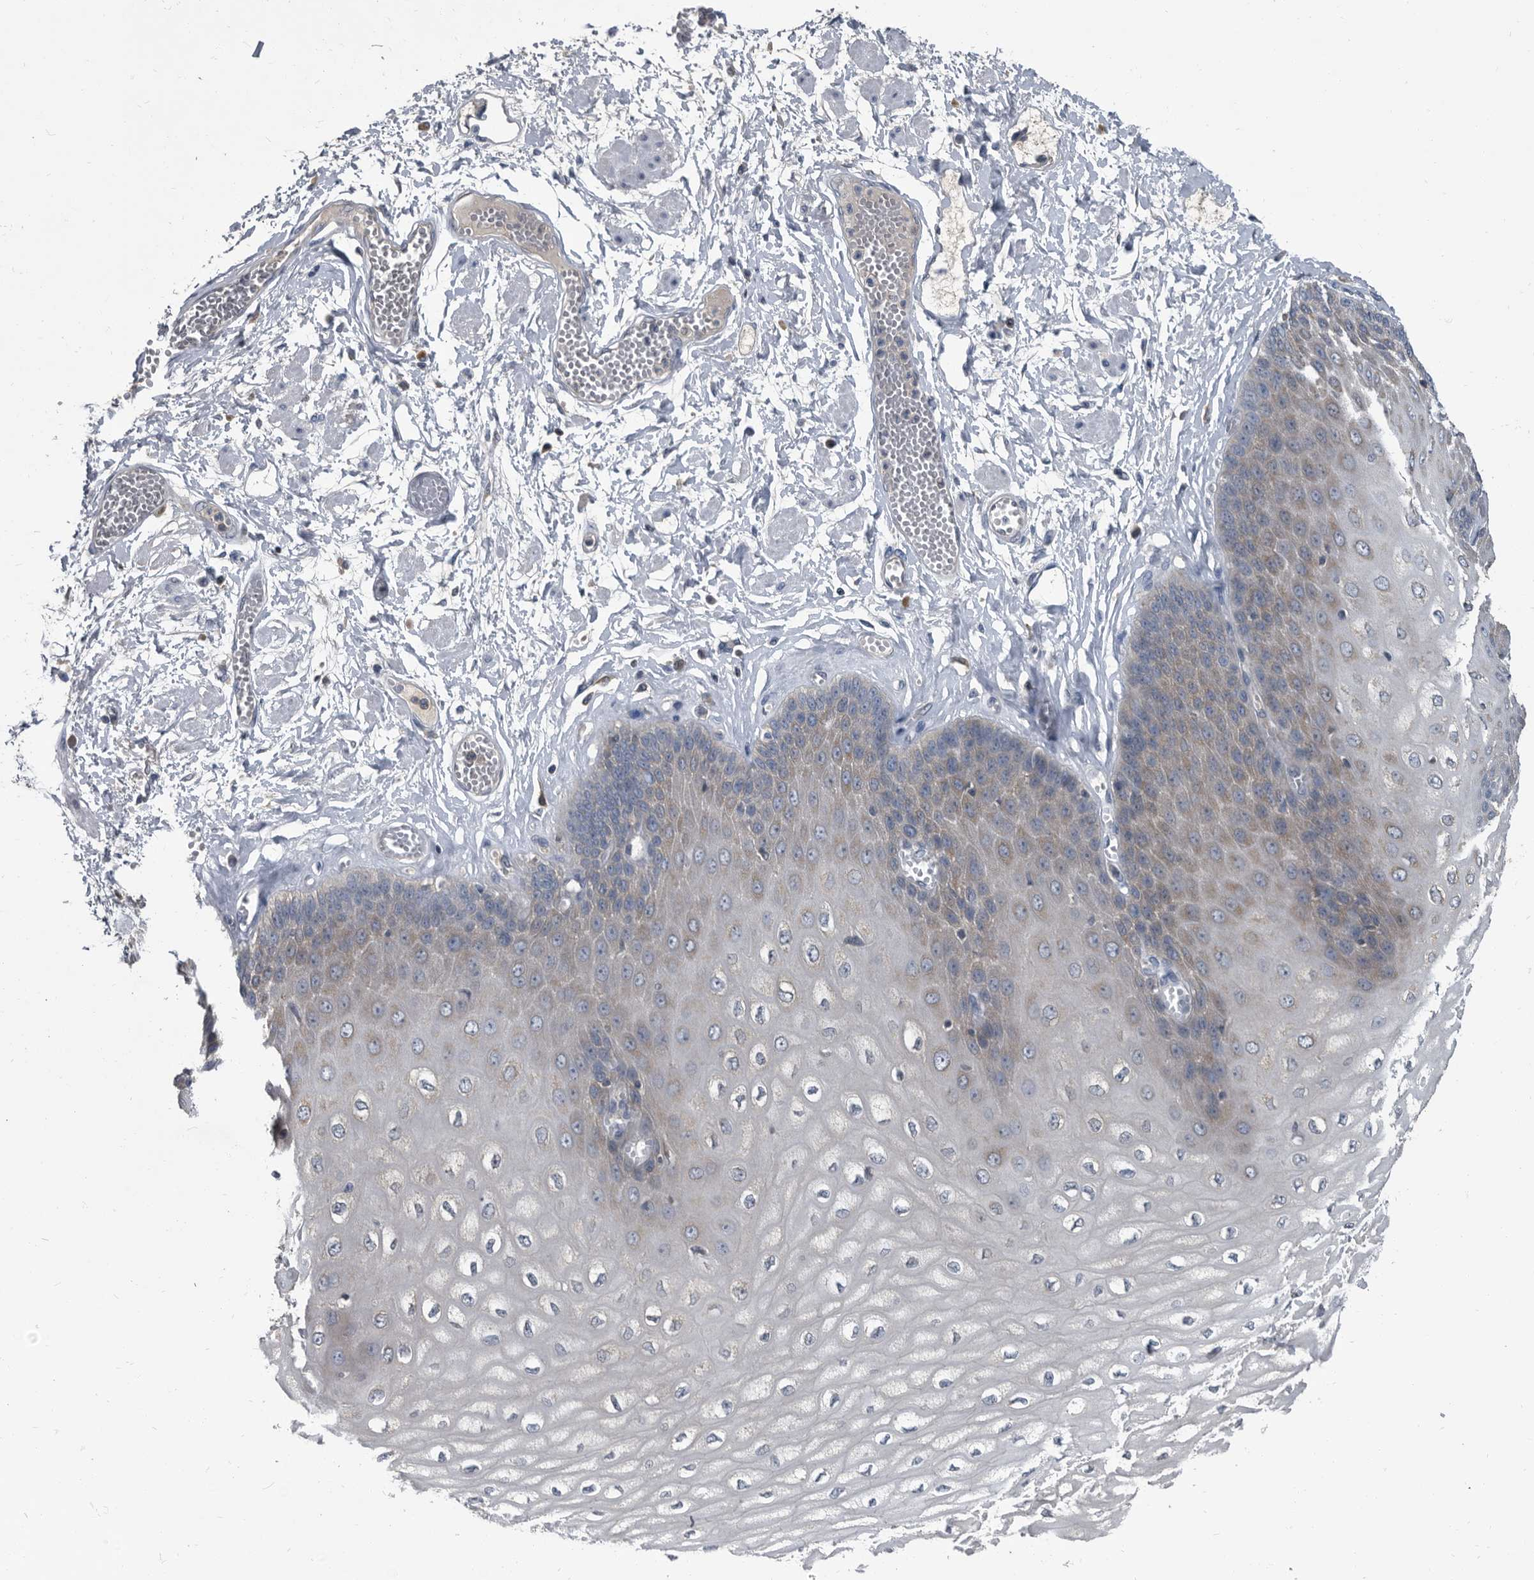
{"staining": {"intensity": "weak", "quantity": "<25%", "location": "cytoplasmic/membranous"}, "tissue": "esophagus", "cell_type": "Squamous epithelial cells", "image_type": "normal", "snomed": [{"axis": "morphology", "description": "Normal tissue, NOS"}, {"axis": "topography", "description": "Esophagus"}], "caption": "Esophagus stained for a protein using immunohistochemistry (IHC) demonstrates no expression squamous epithelial cells.", "gene": "CDV3", "patient": {"sex": "male", "age": 60}}